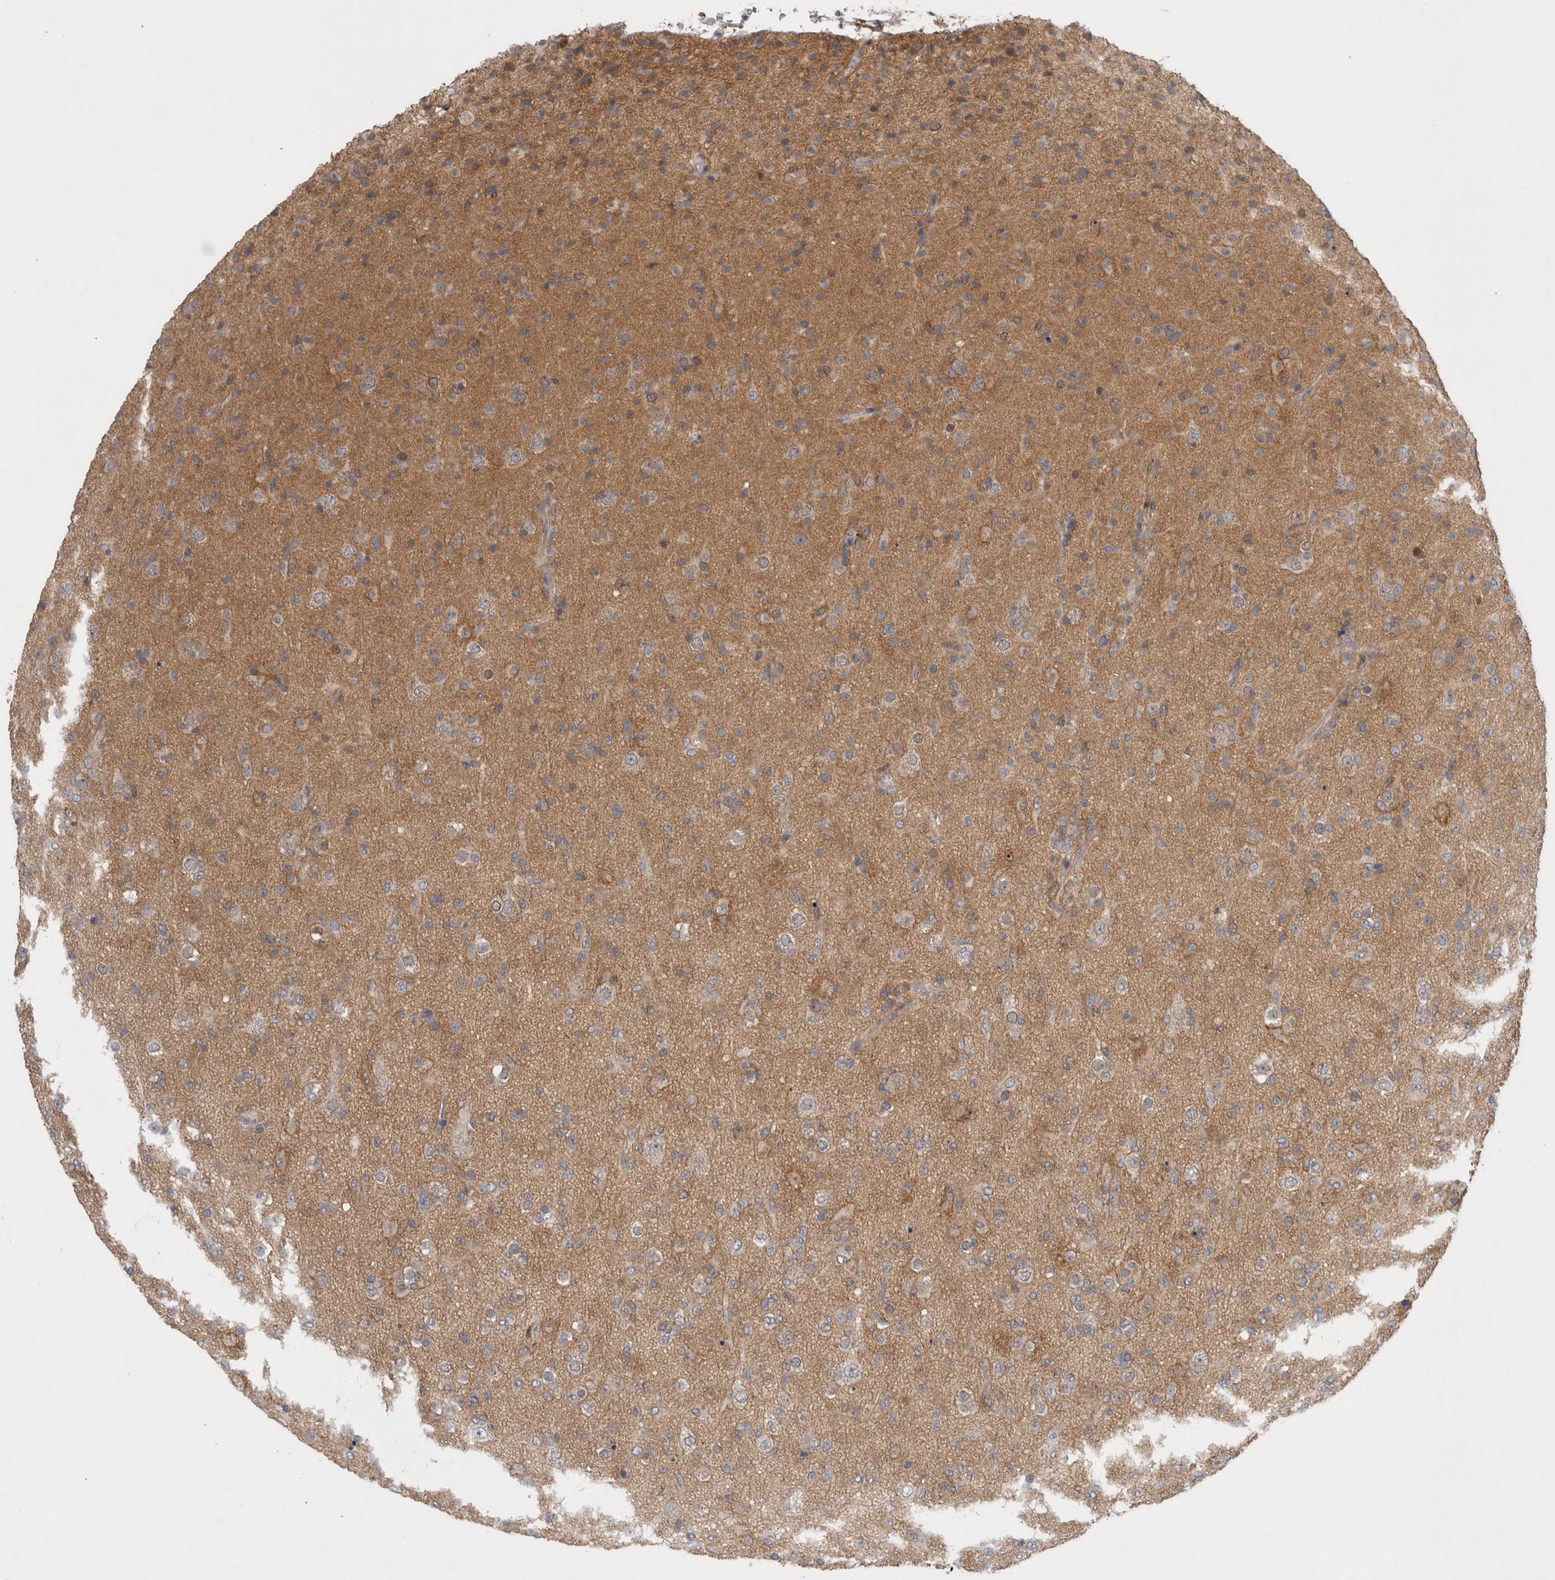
{"staining": {"intensity": "weak", "quantity": ">75%", "location": "cytoplasmic/membranous"}, "tissue": "glioma", "cell_type": "Tumor cells", "image_type": "cancer", "snomed": [{"axis": "morphology", "description": "Glioma, malignant, Low grade"}, {"axis": "topography", "description": "Brain"}], "caption": "Protein expression analysis of human malignant glioma (low-grade) reveals weak cytoplasmic/membranous positivity in approximately >75% of tumor cells.", "gene": "SCARA5", "patient": {"sex": "male", "age": 65}}